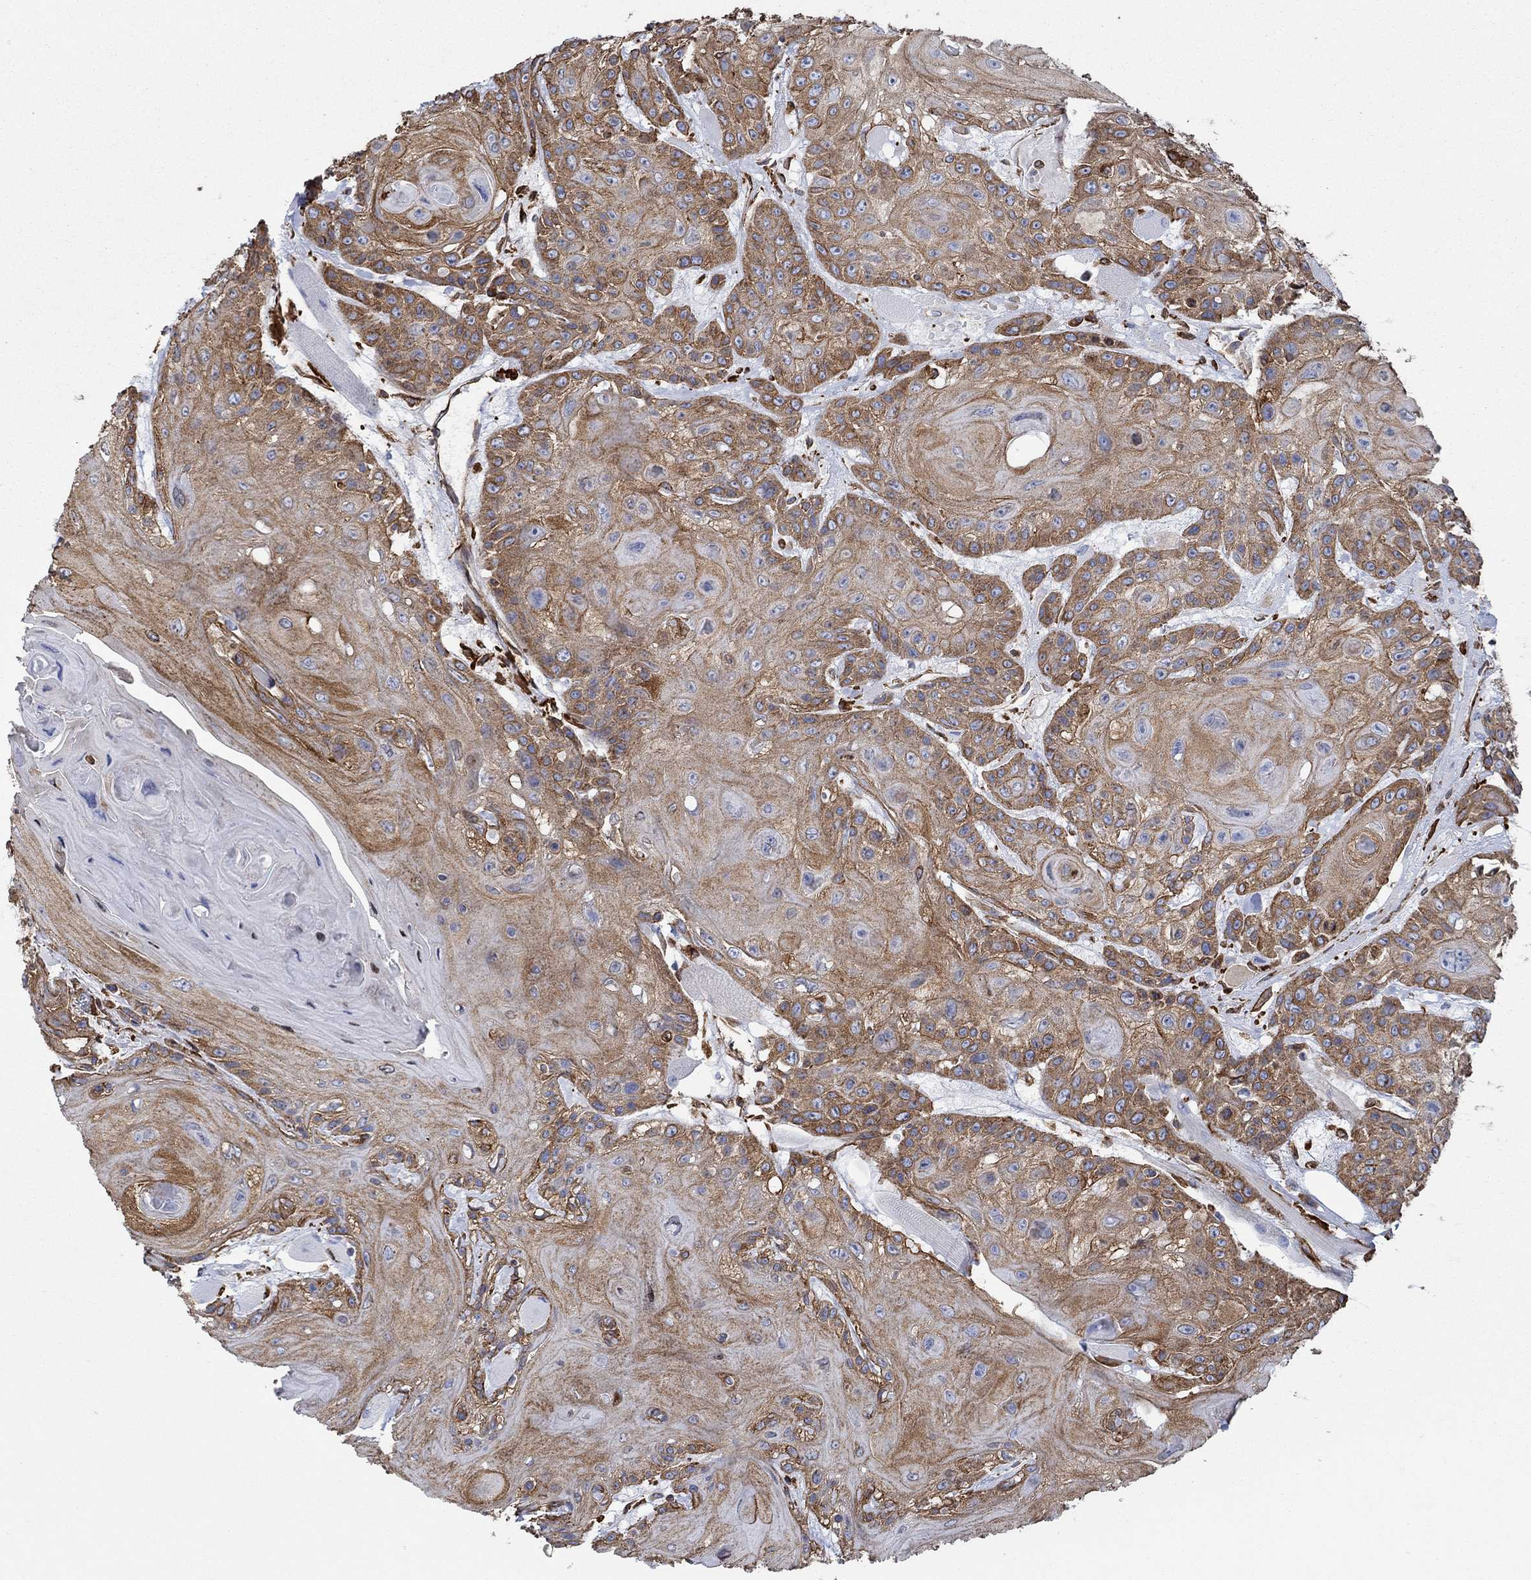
{"staining": {"intensity": "strong", "quantity": "25%-75%", "location": "cytoplasmic/membranous"}, "tissue": "head and neck cancer", "cell_type": "Tumor cells", "image_type": "cancer", "snomed": [{"axis": "morphology", "description": "Squamous cell carcinoma, NOS"}, {"axis": "topography", "description": "Head-Neck"}], "caption": "Squamous cell carcinoma (head and neck) stained for a protein demonstrates strong cytoplasmic/membranous positivity in tumor cells.", "gene": "STC2", "patient": {"sex": "female", "age": 59}}